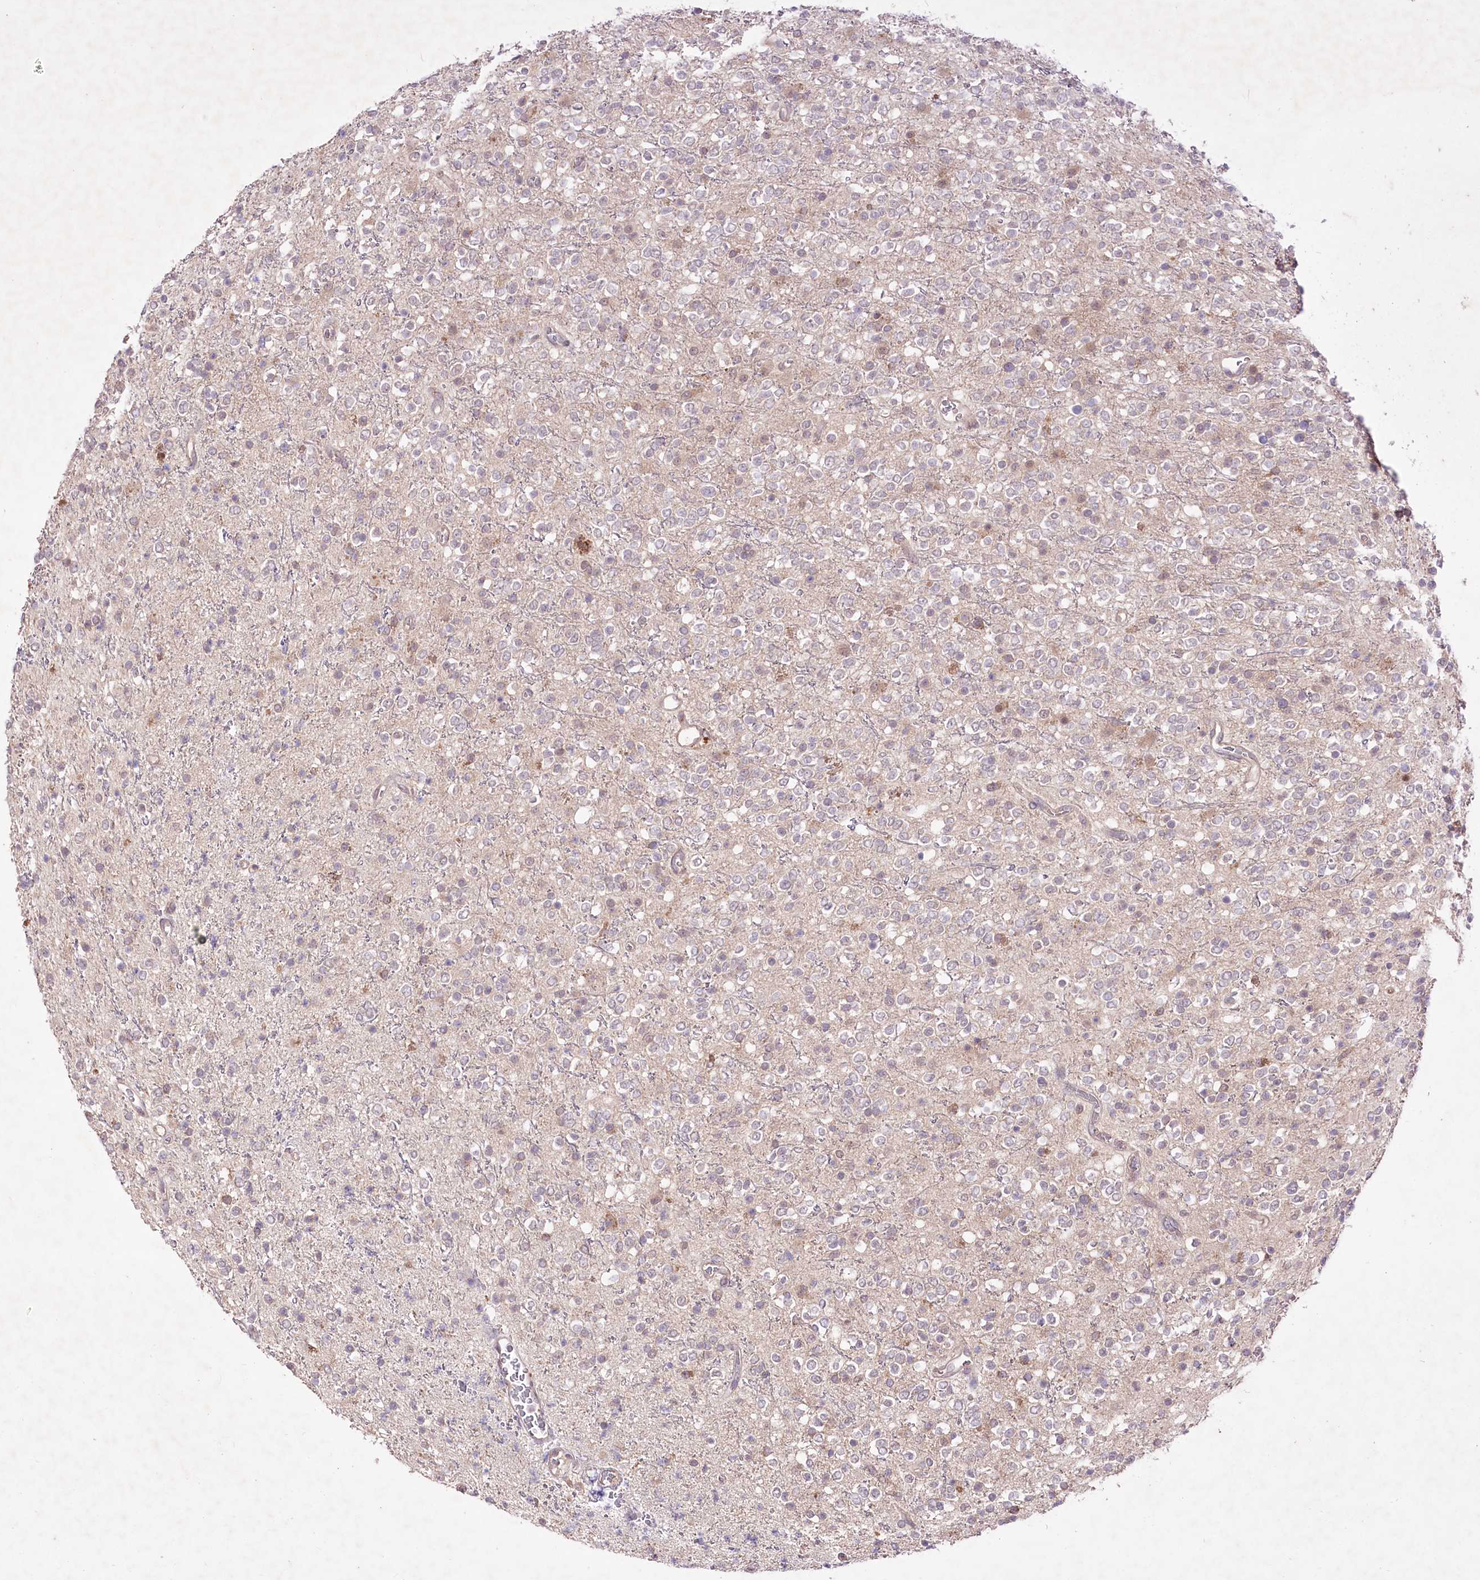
{"staining": {"intensity": "weak", "quantity": "25%-75%", "location": "cytoplasmic/membranous,nuclear"}, "tissue": "glioma", "cell_type": "Tumor cells", "image_type": "cancer", "snomed": [{"axis": "morphology", "description": "Glioma, malignant, High grade"}, {"axis": "topography", "description": "Brain"}], "caption": "High-grade glioma (malignant) tissue reveals weak cytoplasmic/membranous and nuclear staining in about 25%-75% of tumor cells, visualized by immunohistochemistry. (IHC, brightfield microscopy, high magnification).", "gene": "HELT", "patient": {"sex": "male", "age": 34}}